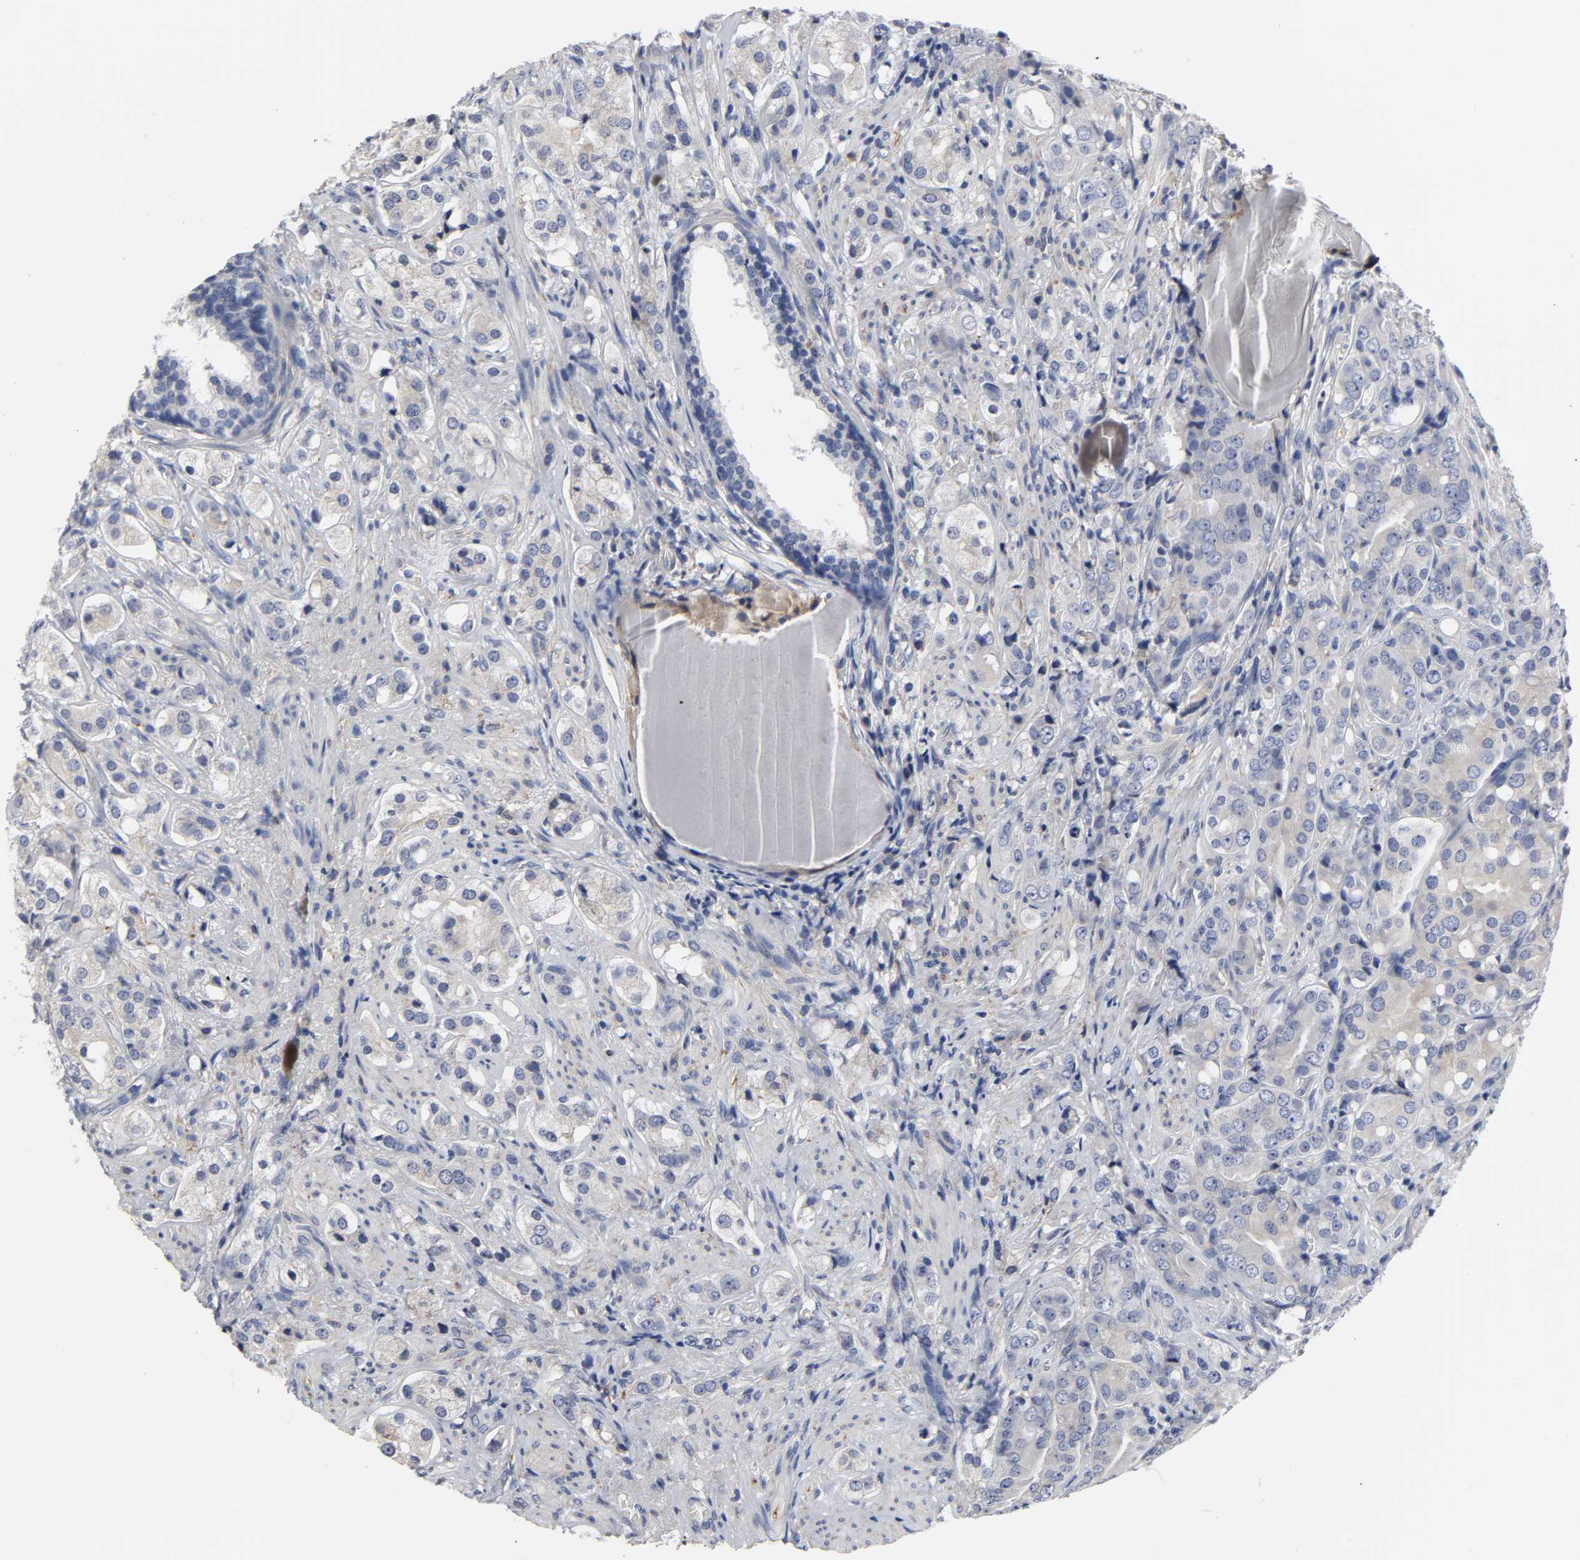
{"staining": {"intensity": "weak", "quantity": "25%-75%", "location": "cytoplasmic/membranous"}, "tissue": "prostate cancer", "cell_type": "Tumor cells", "image_type": "cancer", "snomed": [{"axis": "morphology", "description": "Adenocarcinoma, High grade"}, {"axis": "topography", "description": "Prostate"}], "caption": "Weak cytoplasmic/membranous expression for a protein is present in about 25%-75% of tumor cells of prostate cancer (high-grade adenocarcinoma) using immunohistochemistry.", "gene": "HCK", "patient": {"sex": "male", "age": 68}}